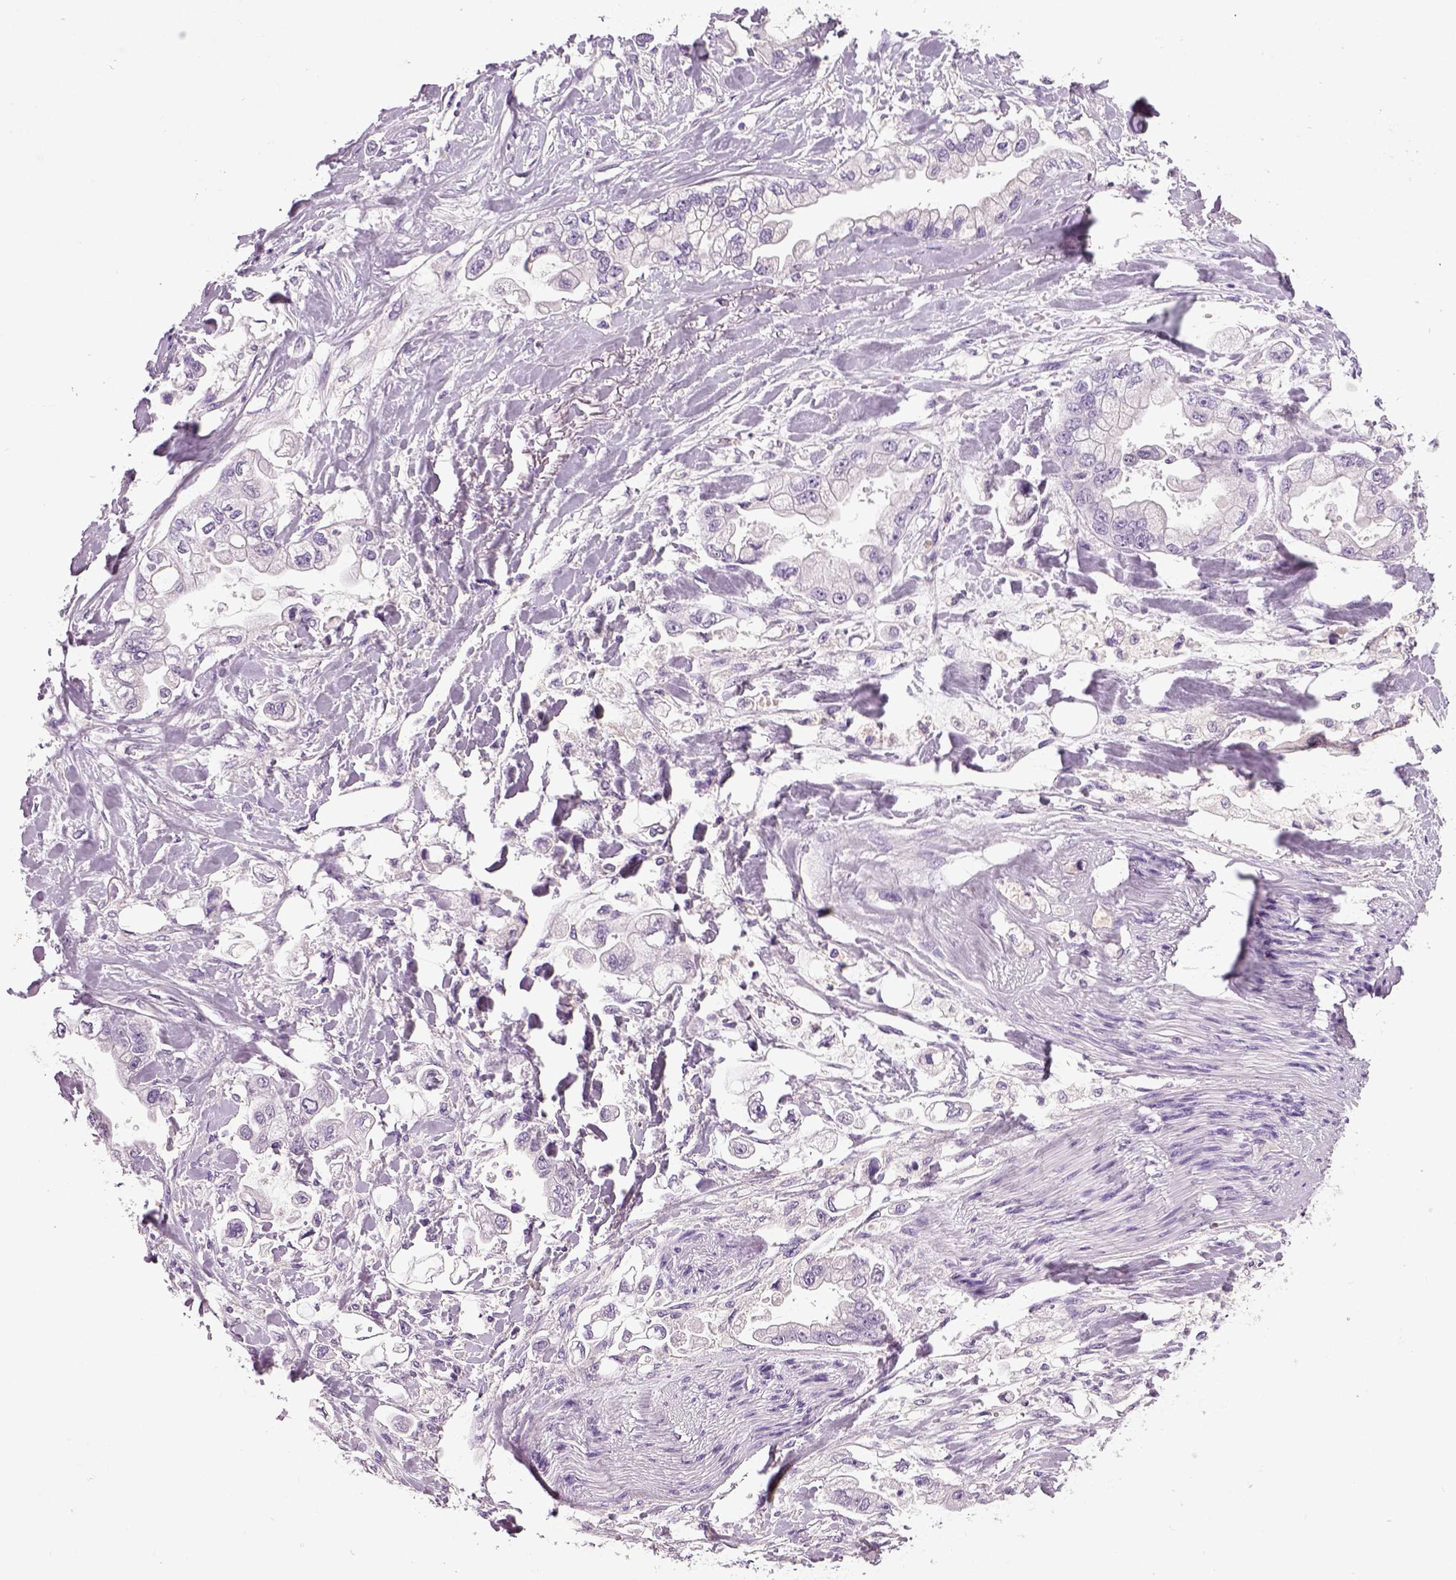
{"staining": {"intensity": "negative", "quantity": "none", "location": "none"}, "tissue": "stomach cancer", "cell_type": "Tumor cells", "image_type": "cancer", "snomed": [{"axis": "morphology", "description": "Adenocarcinoma, NOS"}, {"axis": "topography", "description": "Stomach"}], "caption": "Micrograph shows no protein positivity in tumor cells of stomach adenocarcinoma tissue. (Immunohistochemistry (ihc), brightfield microscopy, high magnification).", "gene": "NECAB2", "patient": {"sex": "male", "age": 62}}